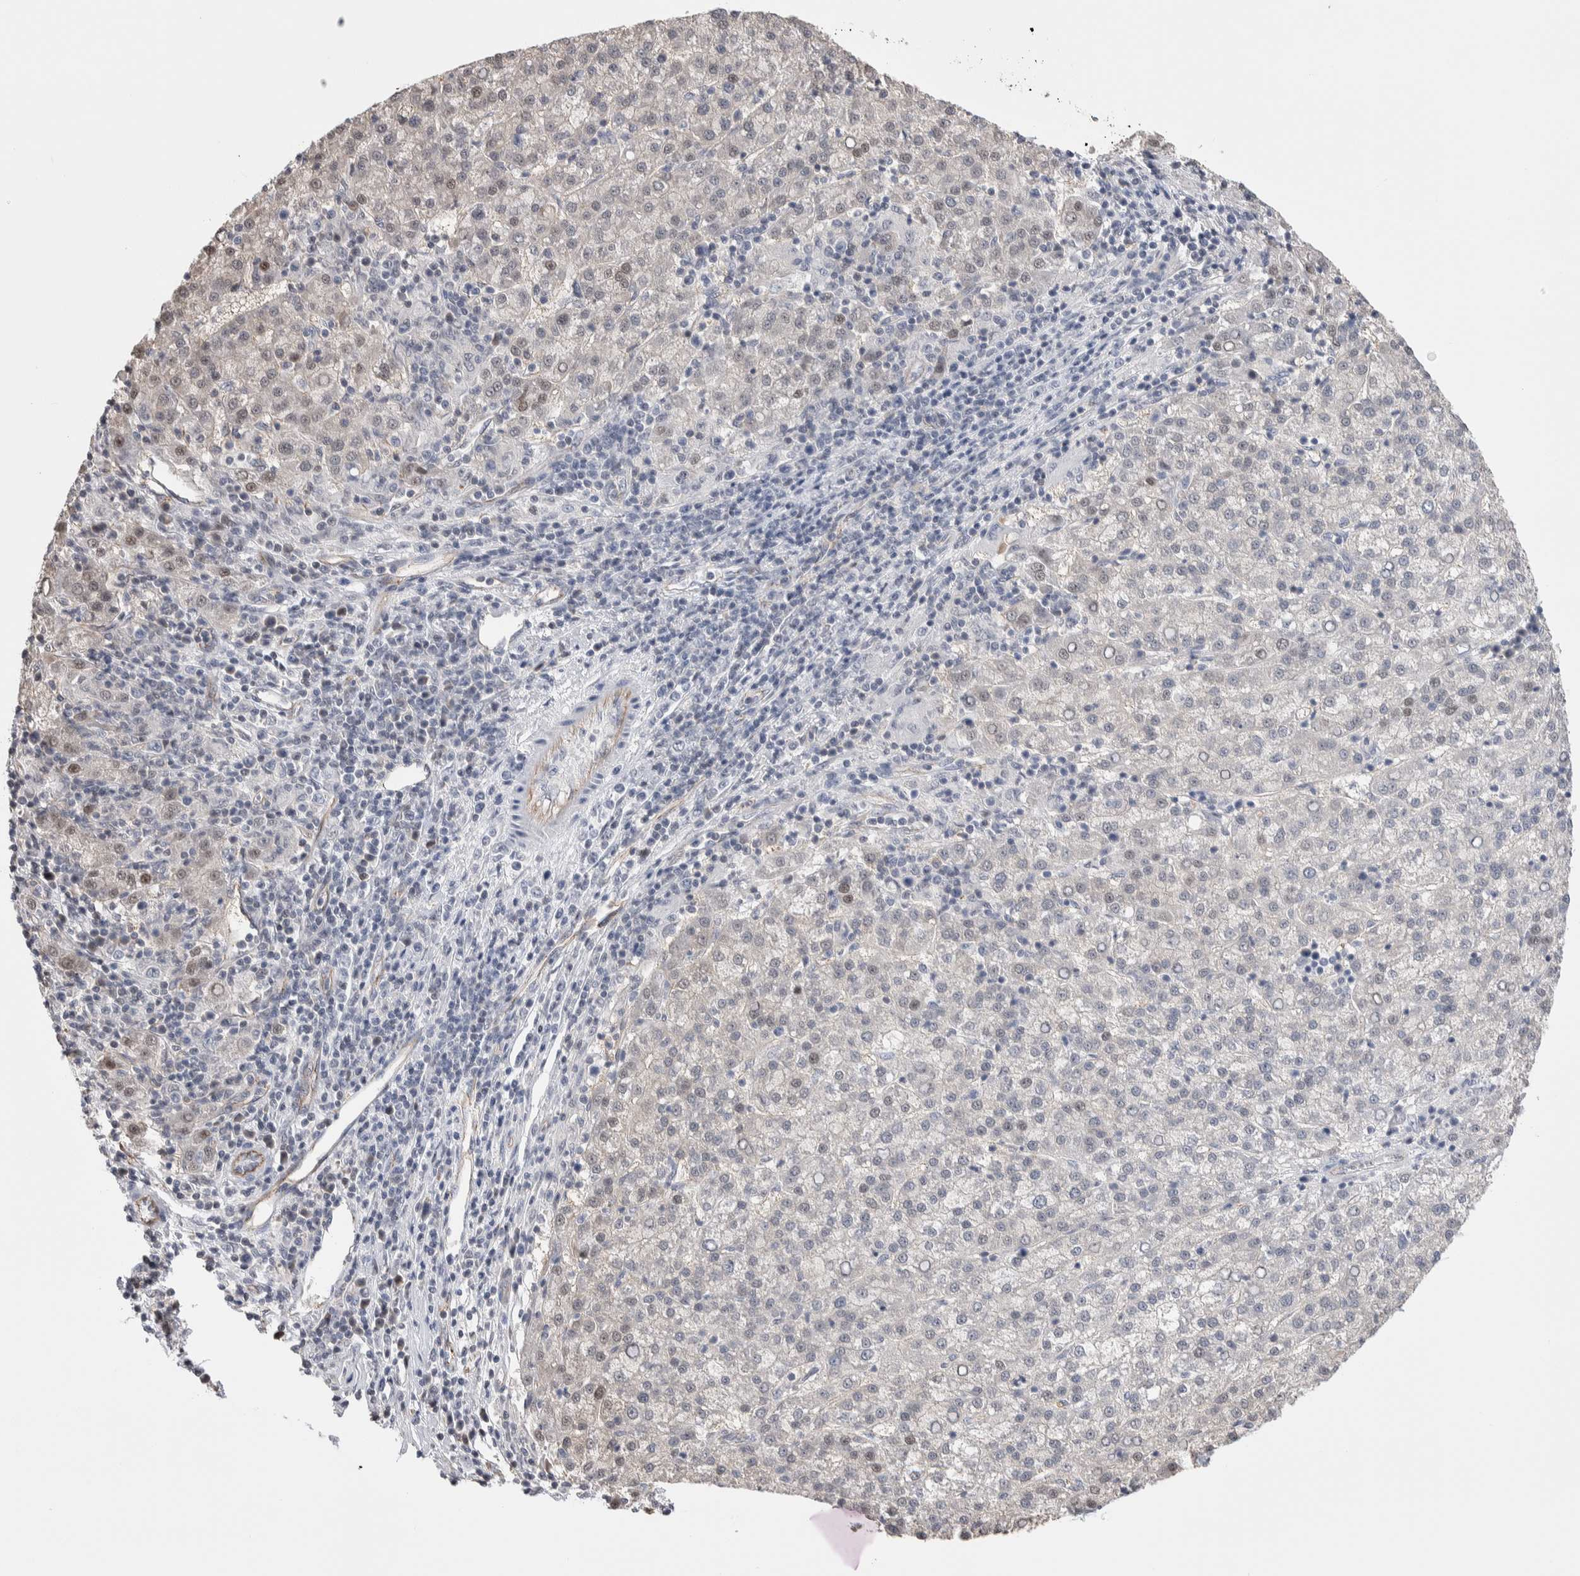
{"staining": {"intensity": "weak", "quantity": "<25%", "location": "nuclear"}, "tissue": "liver cancer", "cell_type": "Tumor cells", "image_type": "cancer", "snomed": [{"axis": "morphology", "description": "Carcinoma, Hepatocellular, NOS"}, {"axis": "topography", "description": "Liver"}], "caption": "Image shows no significant protein expression in tumor cells of liver hepatocellular carcinoma. The staining is performed using DAB (3,3'-diaminobenzidine) brown chromogen with nuclei counter-stained in using hematoxylin.", "gene": "ZBTB49", "patient": {"sex": "female", "age": 58}}